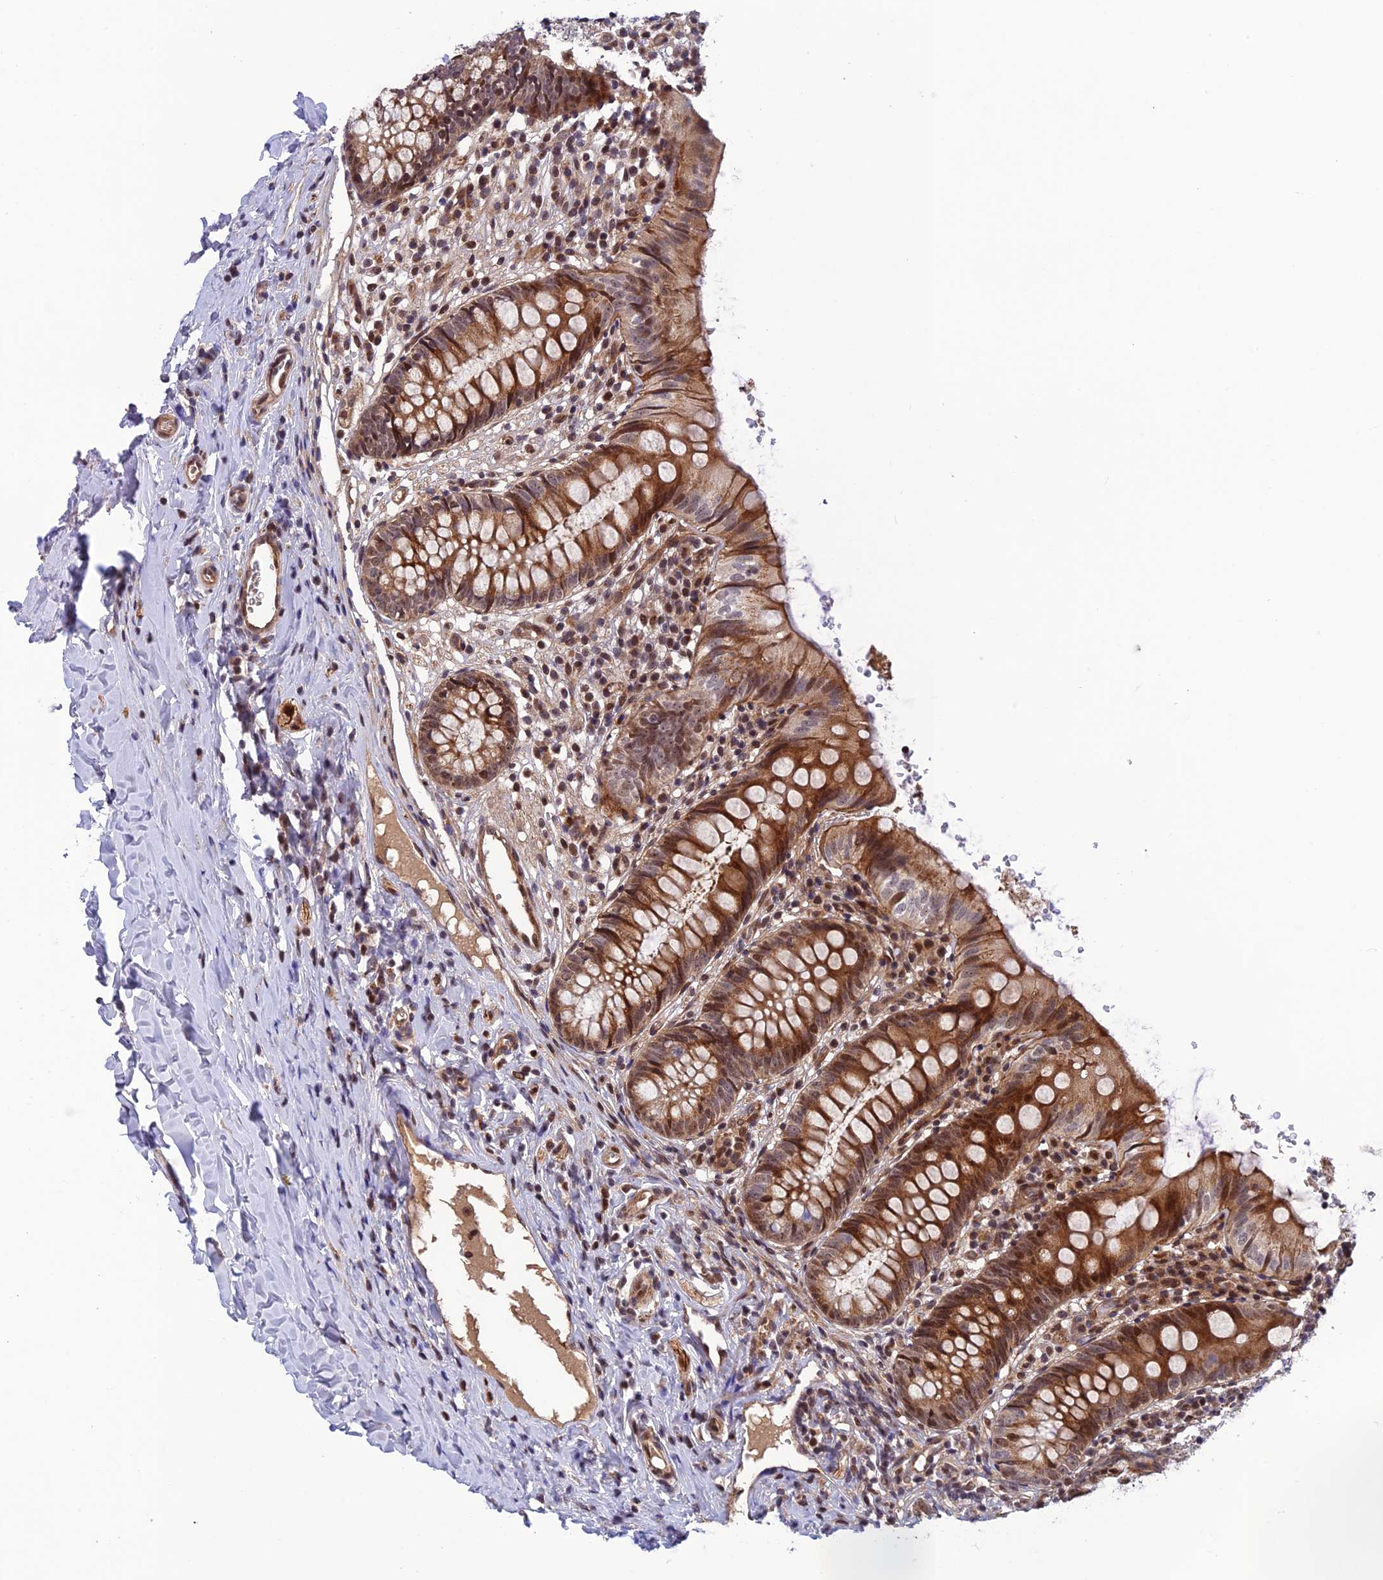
{"staining": {"intensity": "moderate", "quantity": ">75%", "location": "cytoplasmic/membranous,nuclear"}, "tissue": "appendix", "cell_type": "Glandular cells", "image_type": "normal", "snomed": [{"axis": "morphology", "description": "Normal tissue, NOS"}, {"axis": "topography", "description": "Appendix"}], "caption": "A brown stain highlights moderate cytoplasmic/membranous,nuclear positivity of a protein in glandular cells of normal appendix. The staining was performed using DAB to visualize the protein expression in brown, while the nuclei were stained in blue with hematoxylin (Magnification: 20x).", "gene": "SMIM7", "patient": {"sex": "male", "age": 8}}